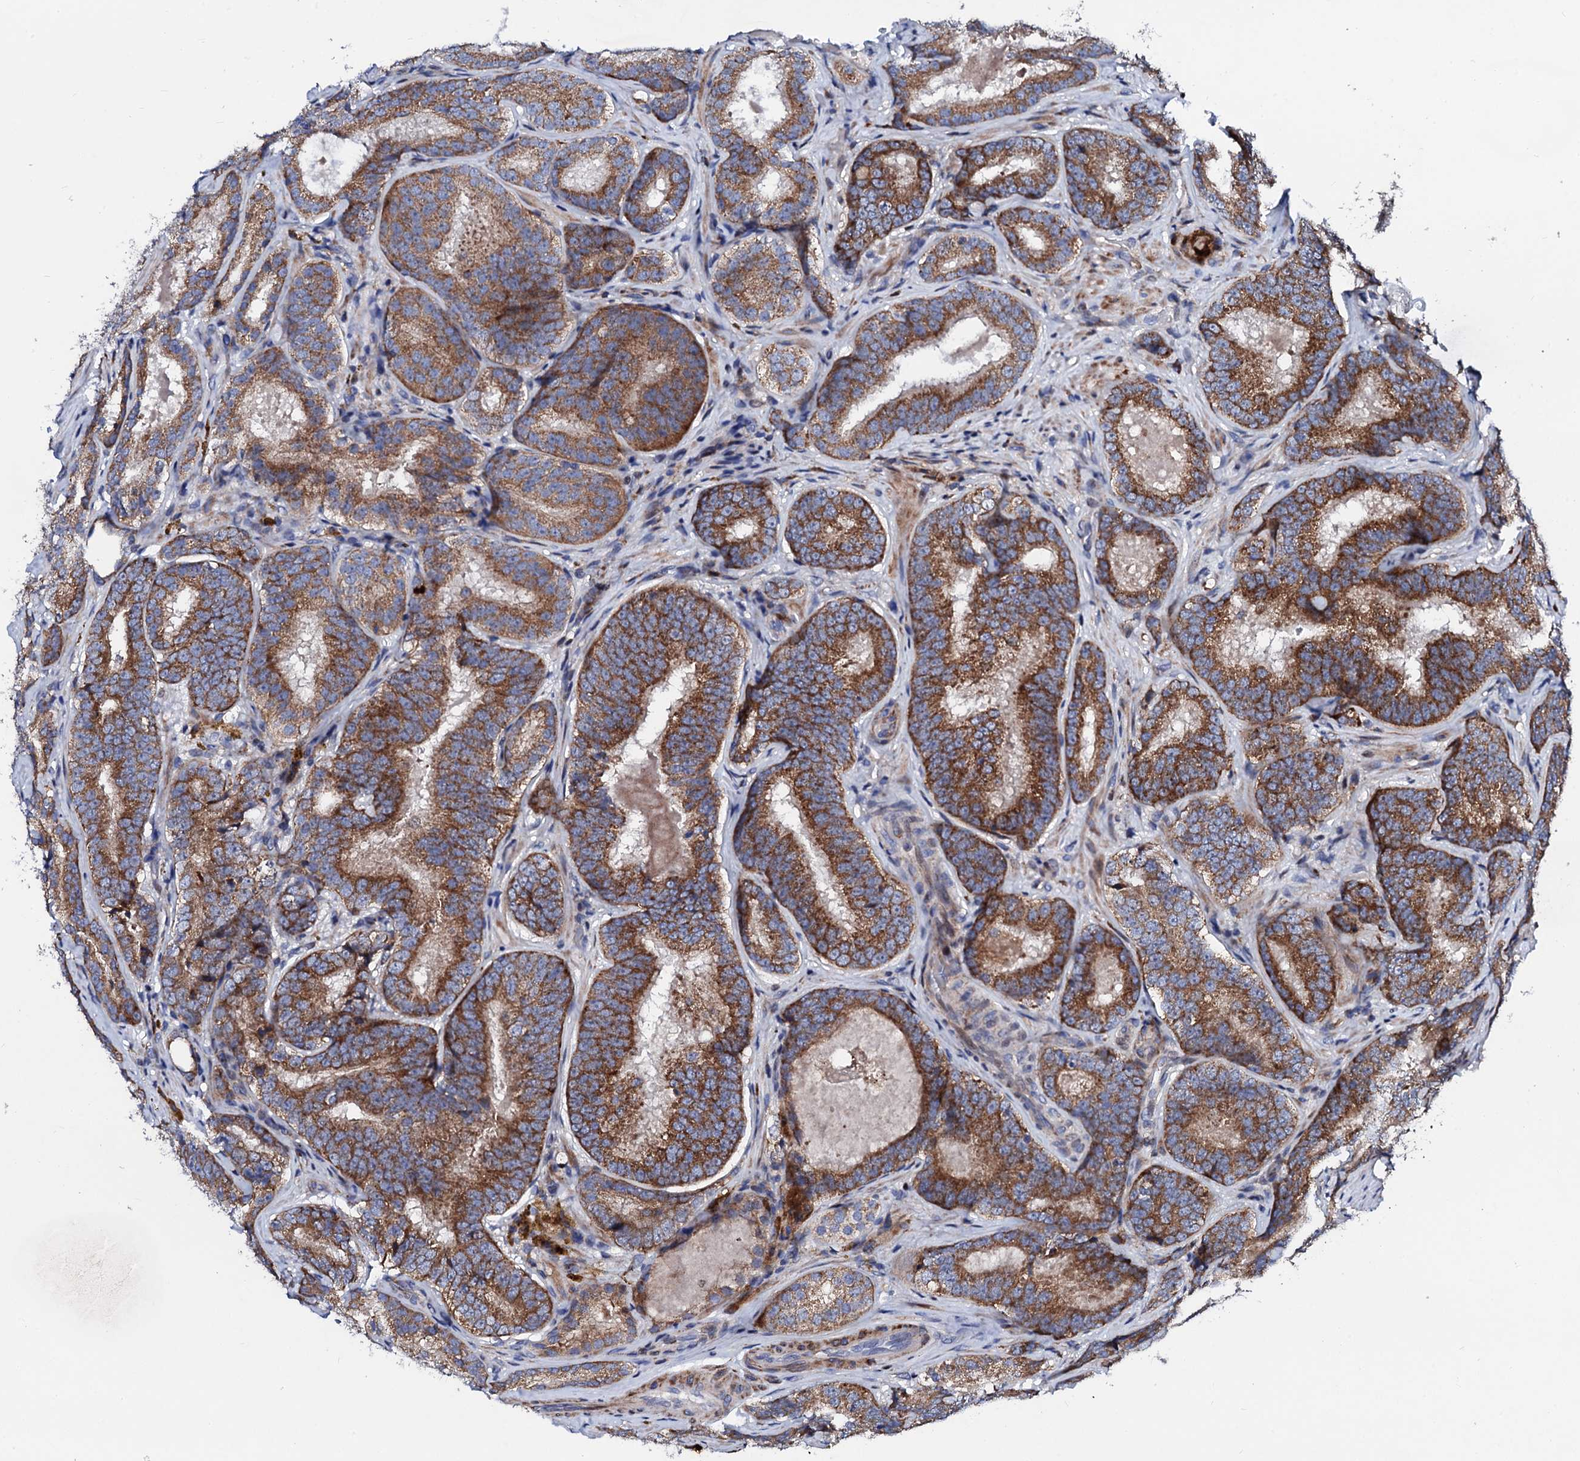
{"staining": {"intensity": "strong", "quantity": ">75%", "location": "cytoplasmic/membranous"}, "tissue": "prostate cancer", "cell_type": "Tumor cells", "image_type": "cancer", "snomed": [{"axis": "morphology", "description": "Adenocarcinoma, High grade"}, {"axis": "topography", "description": "Prostate"}], "caption": "An image of high-grade adenocarcinoma (prostate) stained for a protein shows strong cytoplasmic/membranous brown staining in tumor cells.", "gene": "TCIRG1", "patient": {"sex": "male", "age": 57}}